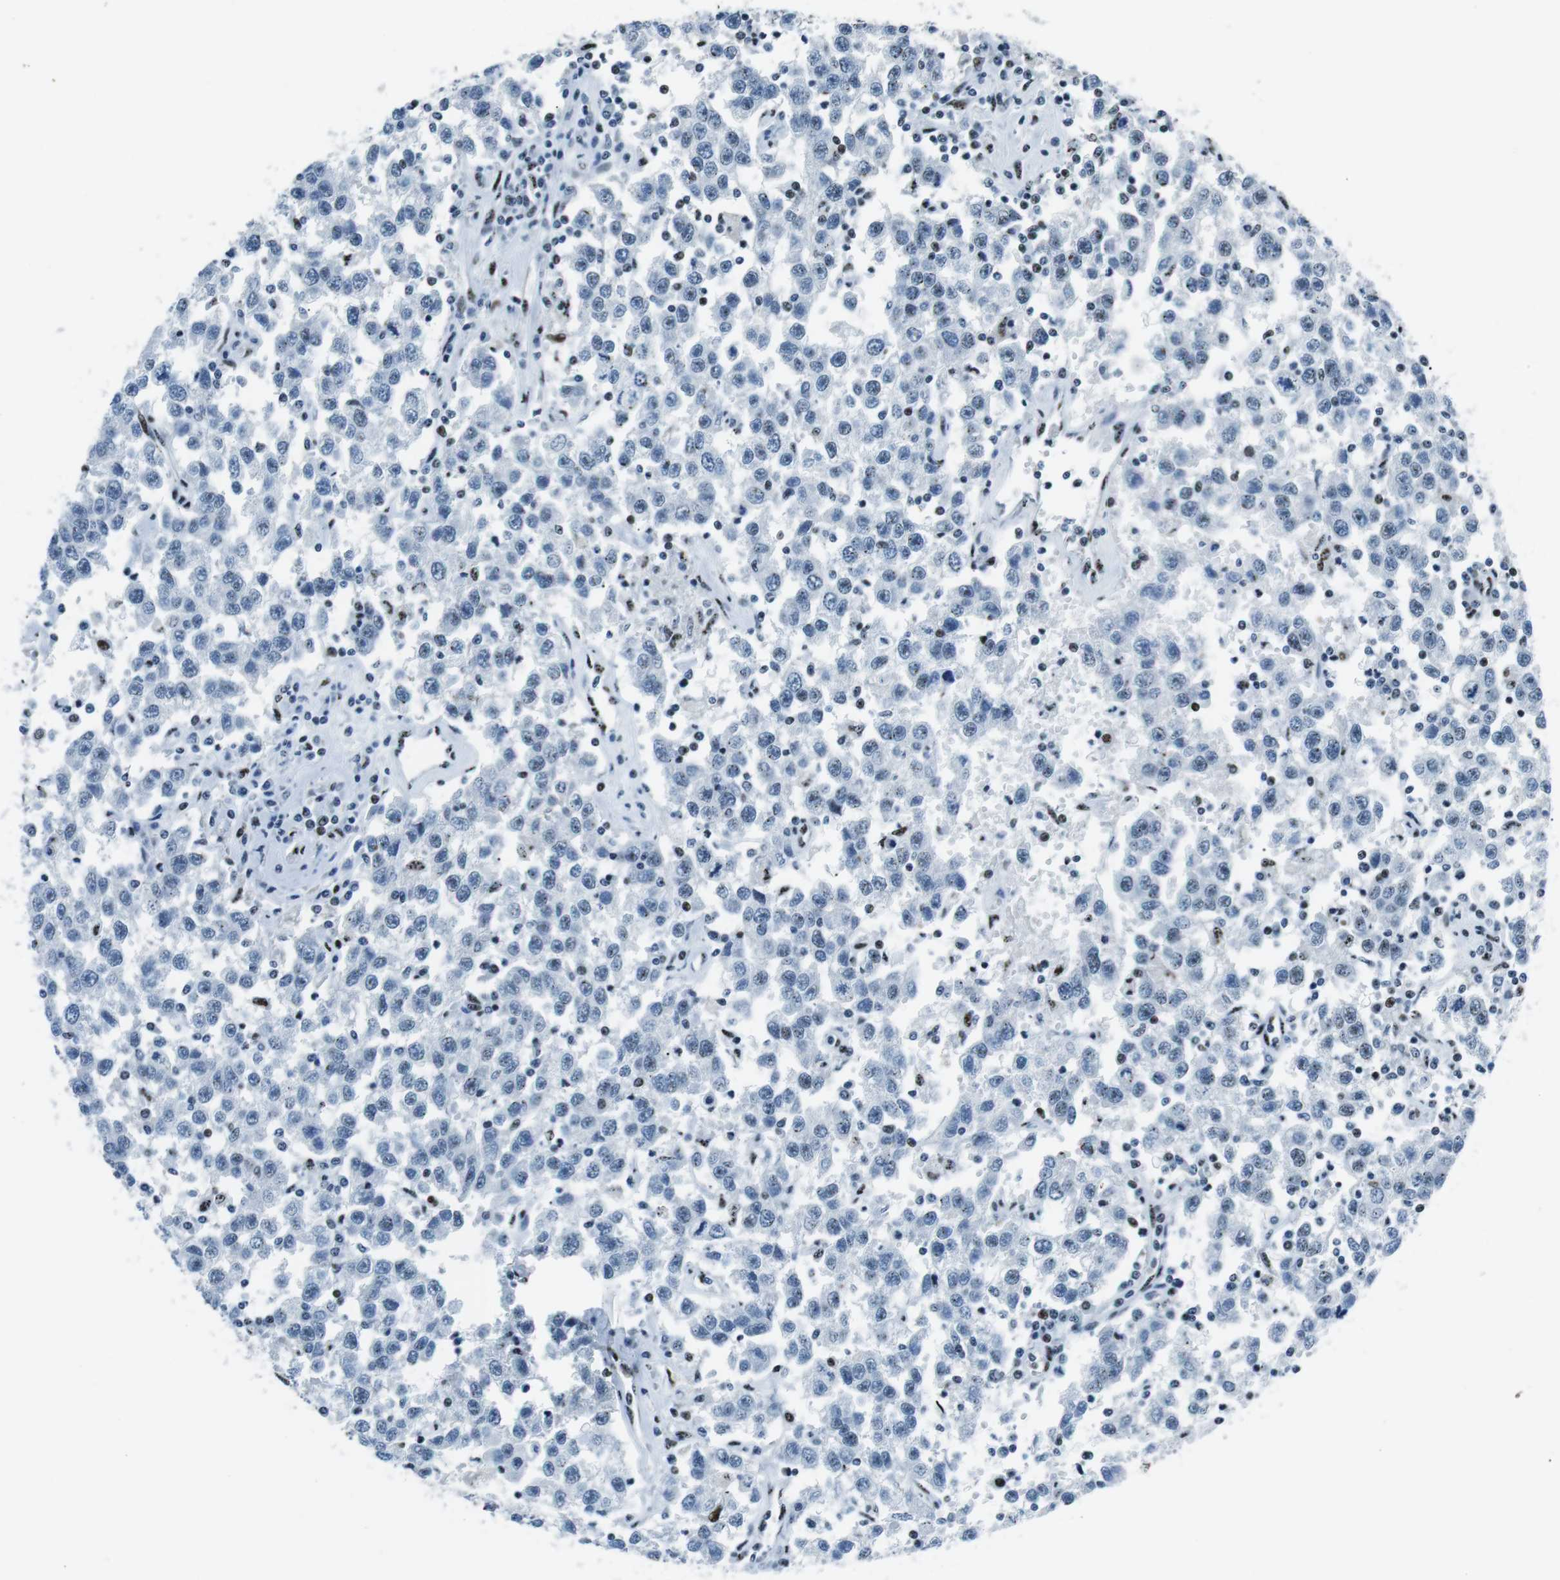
{"staining": {"intensity": "negative", "quantity": "none", "location": "none"}, "tissue": "testis cancer", "cell_type": "Tumor cells", "image_type": "cancer", "snomed": [{"axis": "morphology", "description": "Seminoma, NOS"}, {"axis": "topography", "description": "Testis"}], "caption": "This is a image of immunohistochemistry staining of testis cancer, which shows no positivity in tumor cells.", "gene": "PML", "patient": {"sex": "male", "age": 41}}